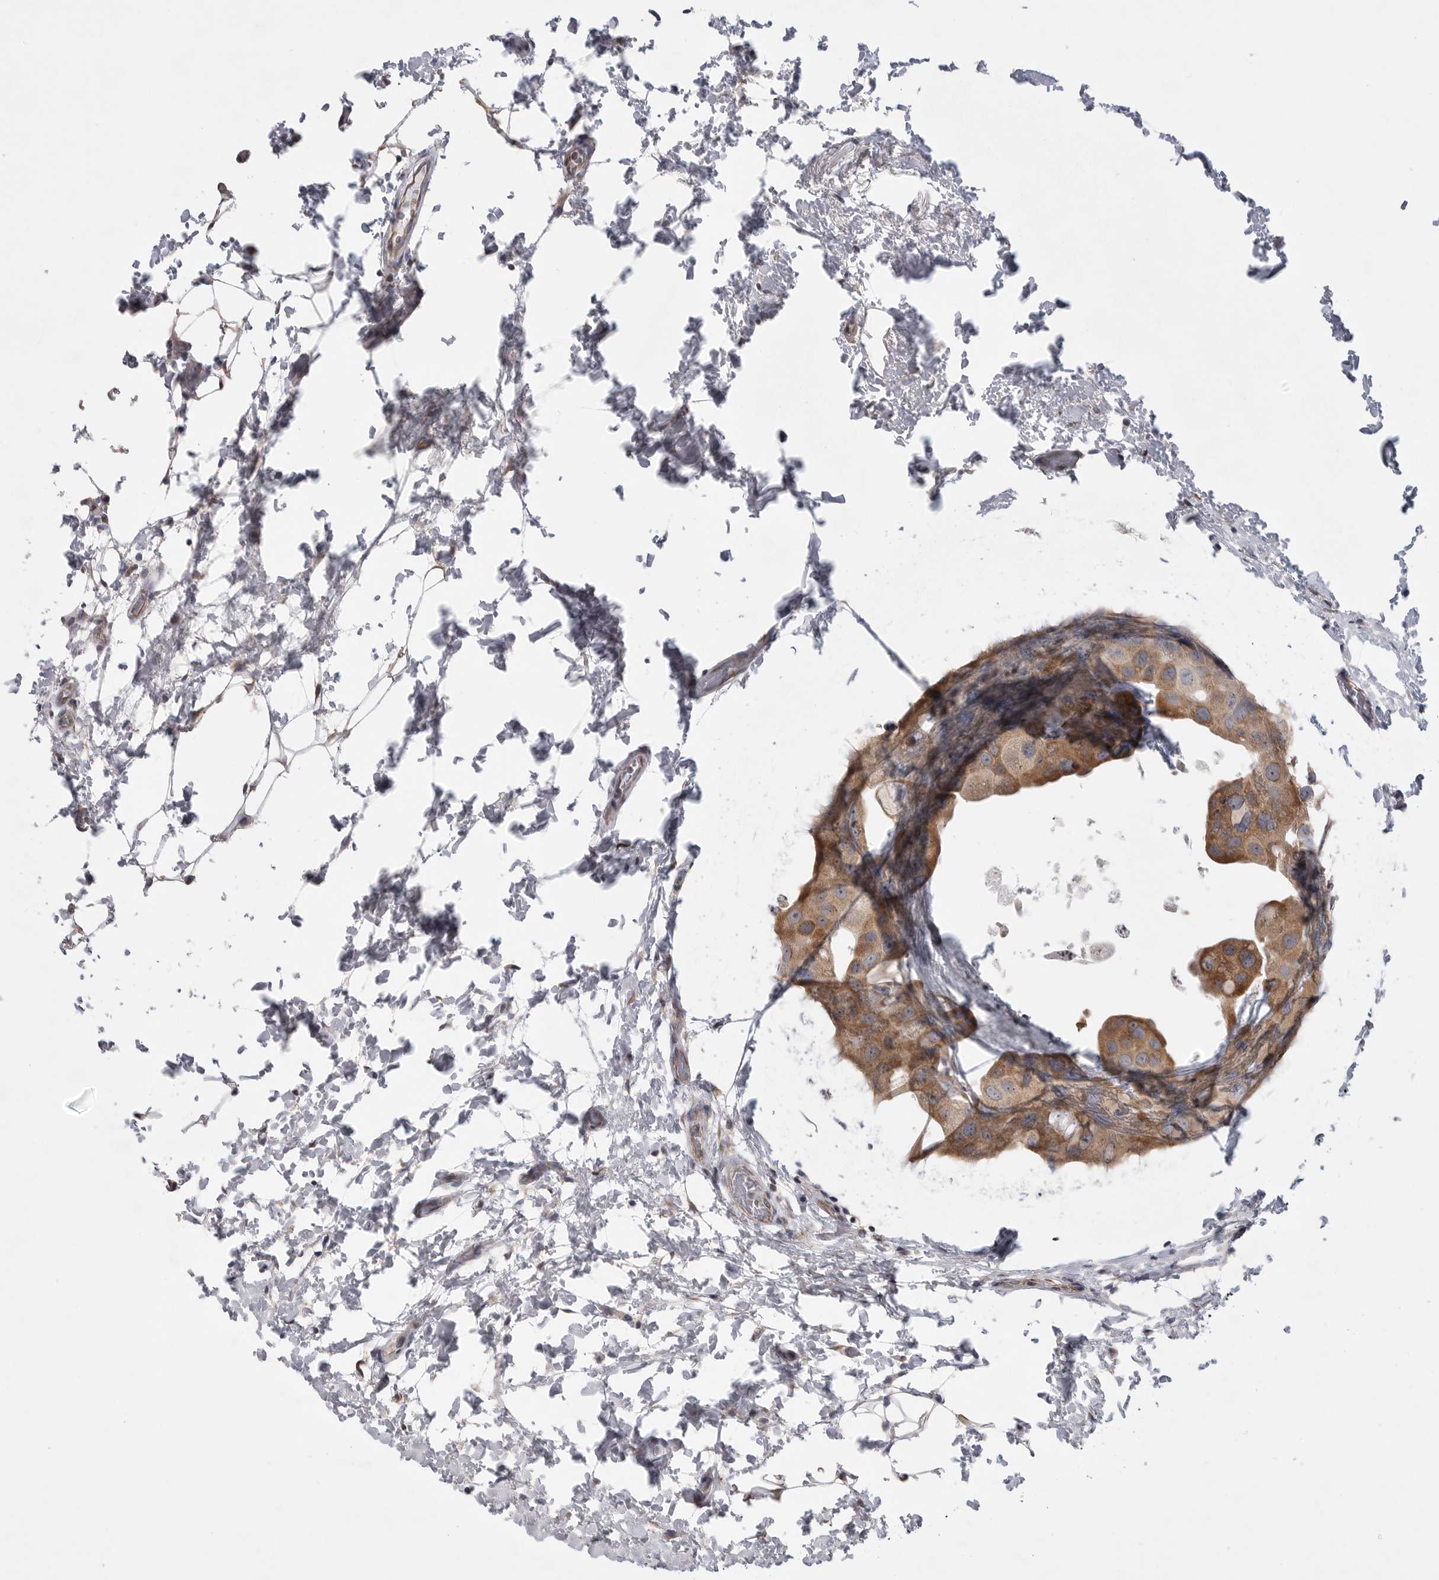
{"staining": {"intensity": "moderate", "quantity": ">75%", "location": "cytoplasmic/membranous"}, "tissue": "breast cancer", "cell_type": "Tumor cells", "image_type": "cancer", "snomed": [{"axis": "morphology", "description": "Duct carcinoma"}, {"axis": "topography", "description": "Breast"}], "caption": "Immunohistochemistry (IHC) staining of breast invasive ductal carcinoma, which shows medium levels of moderate cytoplasmic/membranous staining in about >75% of tumor cells indicating moderate cytoplasmic/membranous protein expression. The staining was performed using DAB (brown) for protein detection and nuclei were counterstained in hematoxylin (blue).", "gene": "FBXO43", "patient": {"sex": "female", "age": 62}}